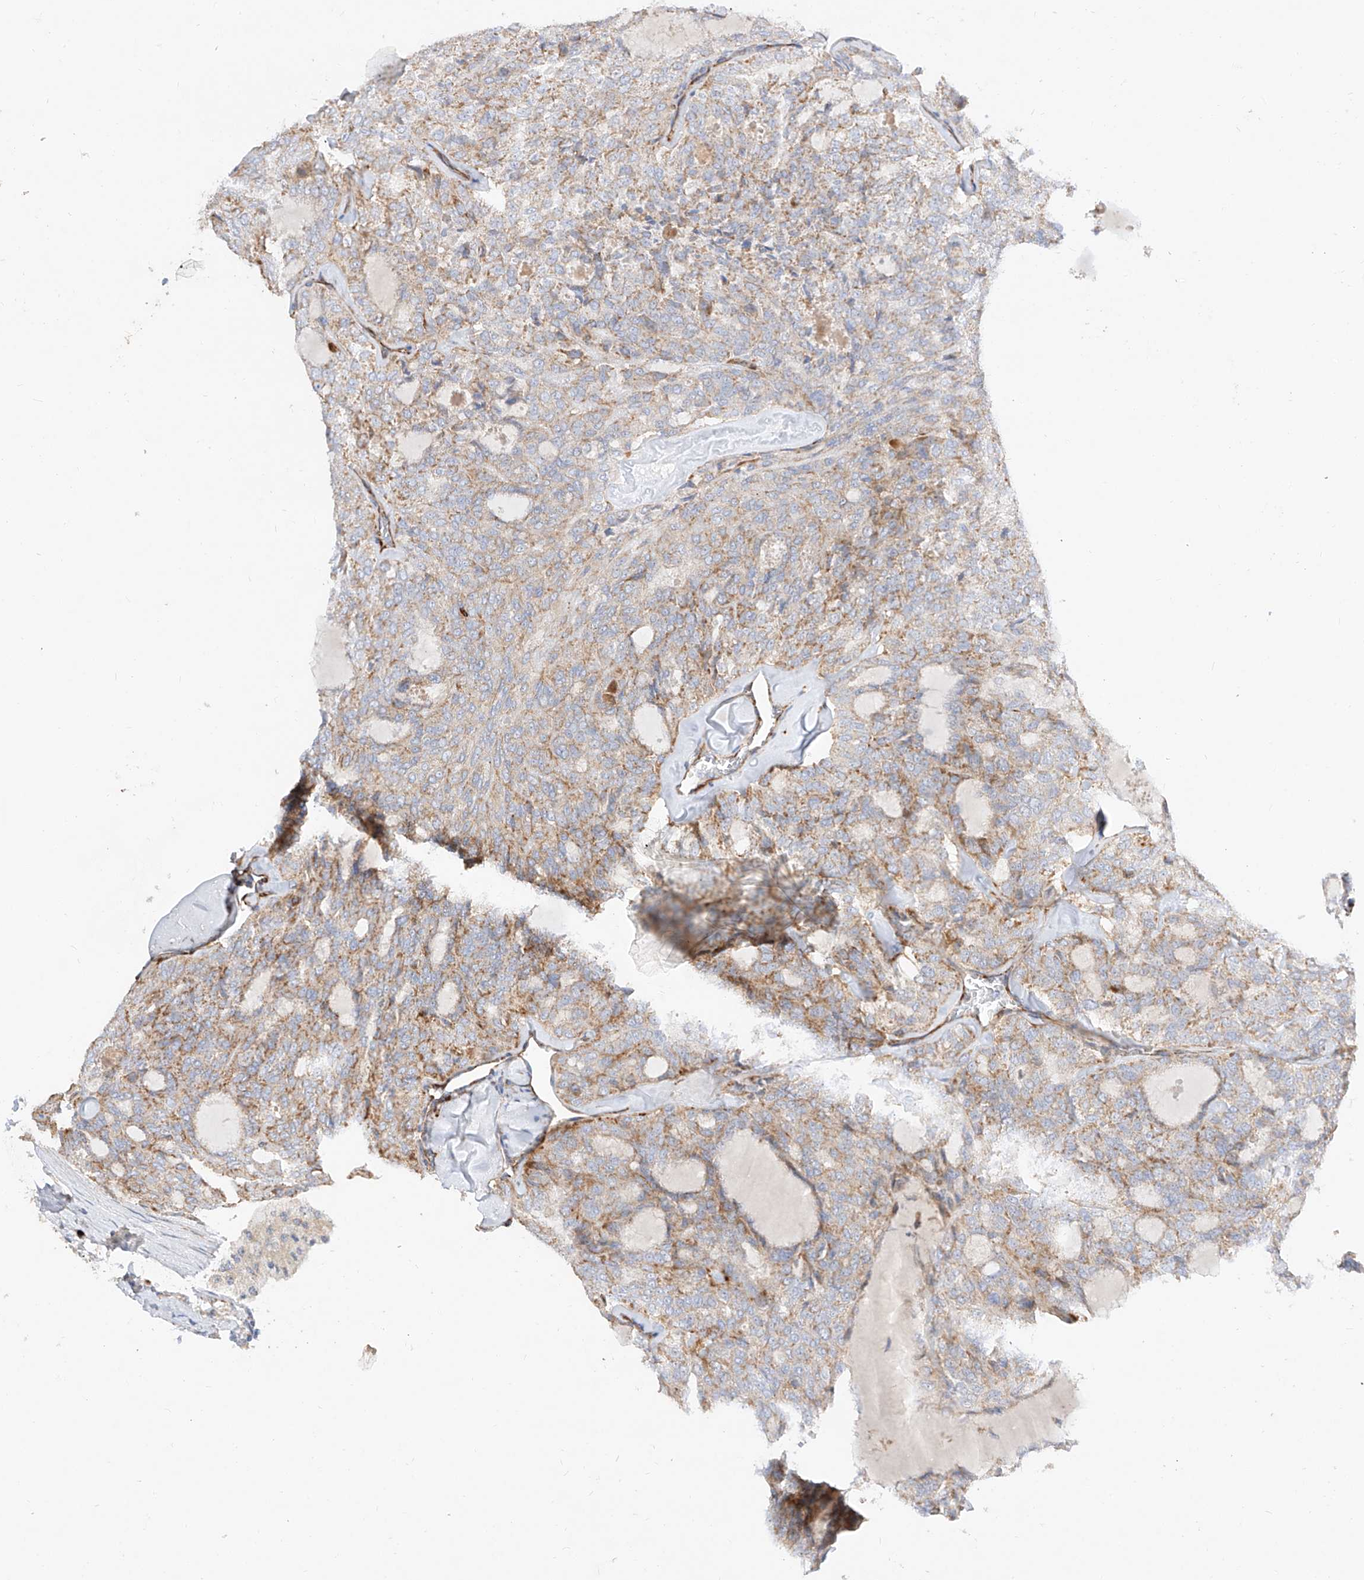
{"staining": {"intensity": "moderate", "quantity": "25%-75%", "location": "cytoplasmic/membranous"}, "tissue": "thyroid cancer", "cell_type": "Tumor cells", "image_type": "cancer", "snomed": [{"axis": "morphology", "description": "Follicular adenoma carcinoma, NOS"}, {"axis": "topography", "description": "Thyroid gland"}], "caption": "The micrograph demonstrates a brown stain indicating the presence of a protein in the cytoplasmic/membranous of tumor cells in follicular adenoma carcinoma (thyroid).", "gene": "CST9", "patient": {"sex": "male", "age": 75}}